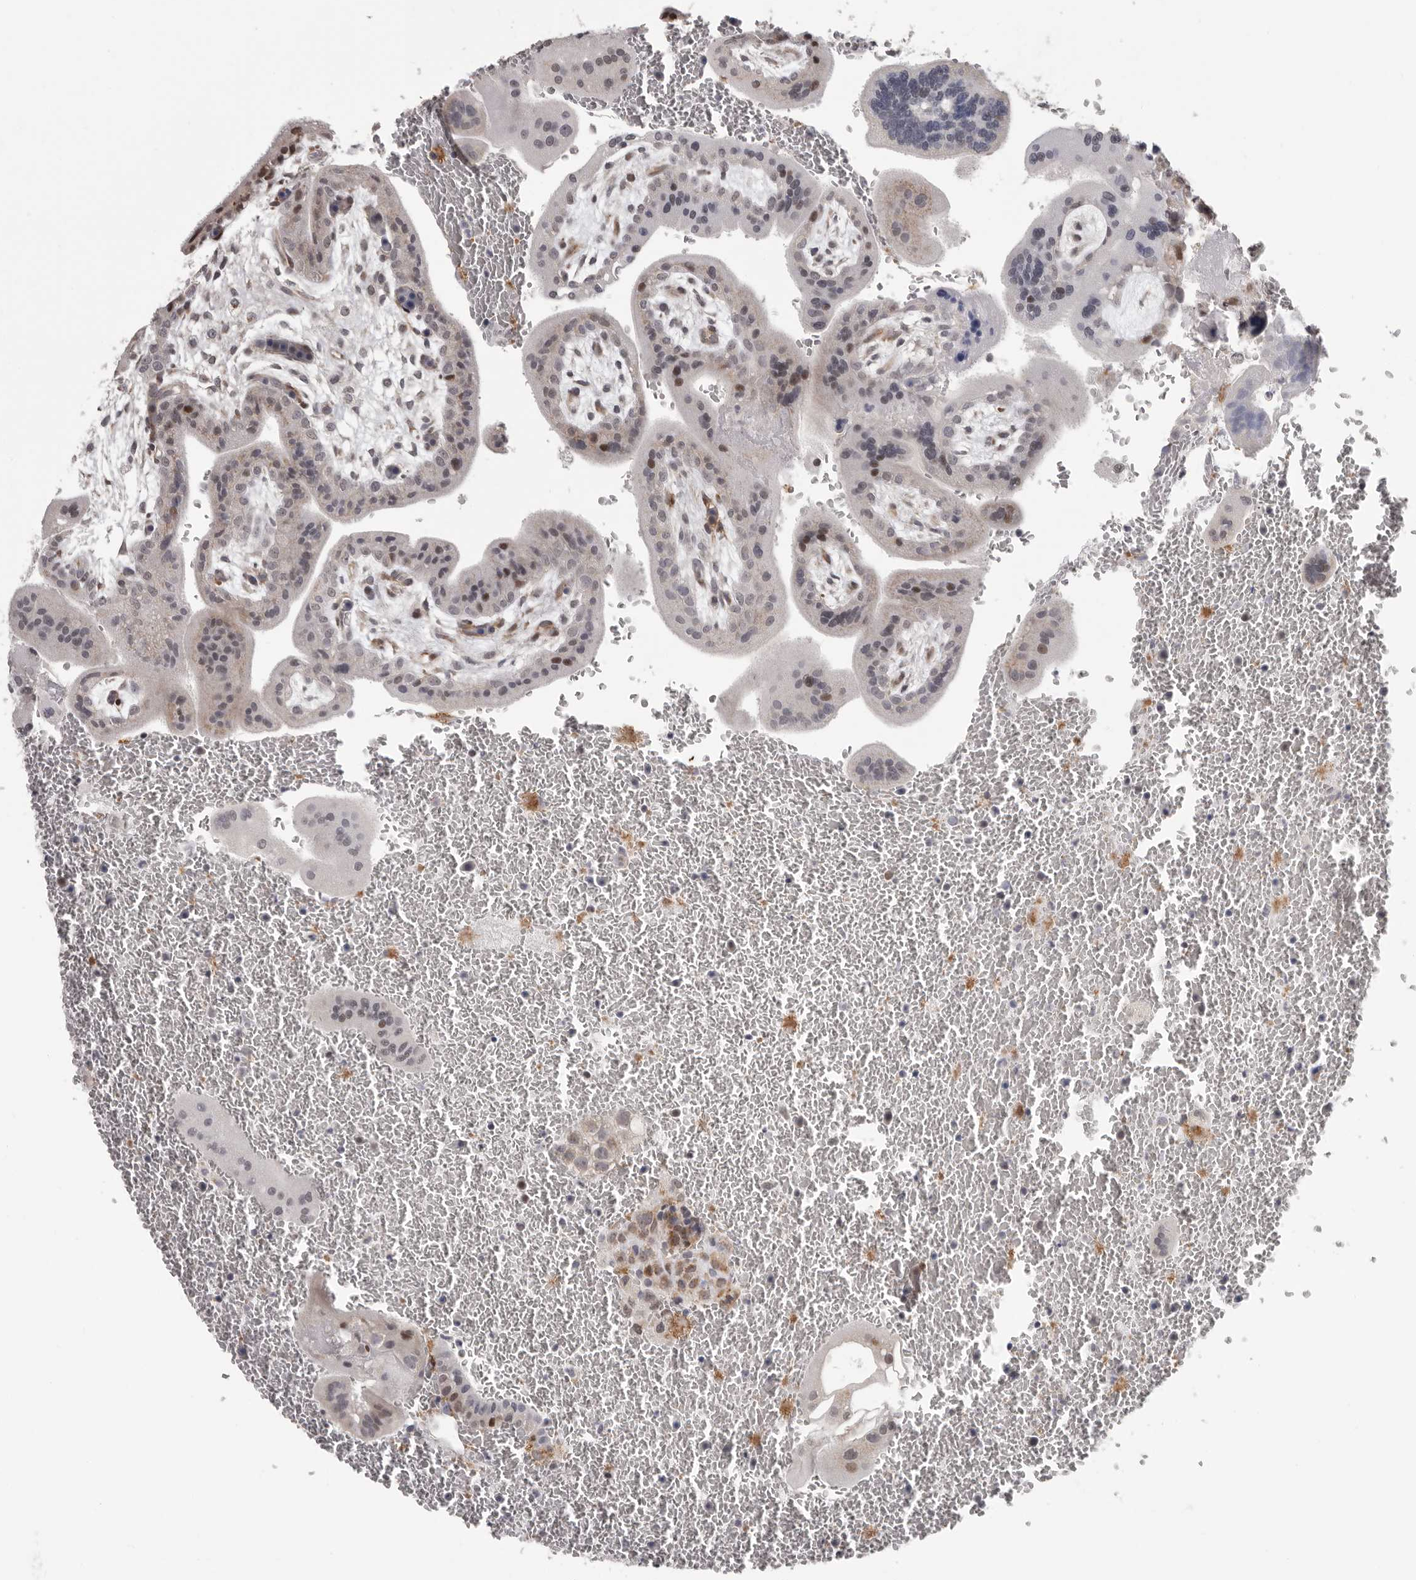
{"staining": {"intensity": "weak", "quantity": "<25%", "location": "nuclear"}, "tissue": "placenta", "cell_type": "Trophoblastic cells", "image_type": "normal", "snomed": [{"axis": "morphology", "description": "Normal tissue, NOS"}, {"axis": "topography", "description": "Placenta"}], "caption": "This image is of normal placenta stained with immunohistochemistry (IHC) to label a protein in brown with the nuclei are counter-stained blue. There is no staining in trophoblastic cells.", "gene": "RALGPS2", "patient": {"sex": "female", "age": 35}}